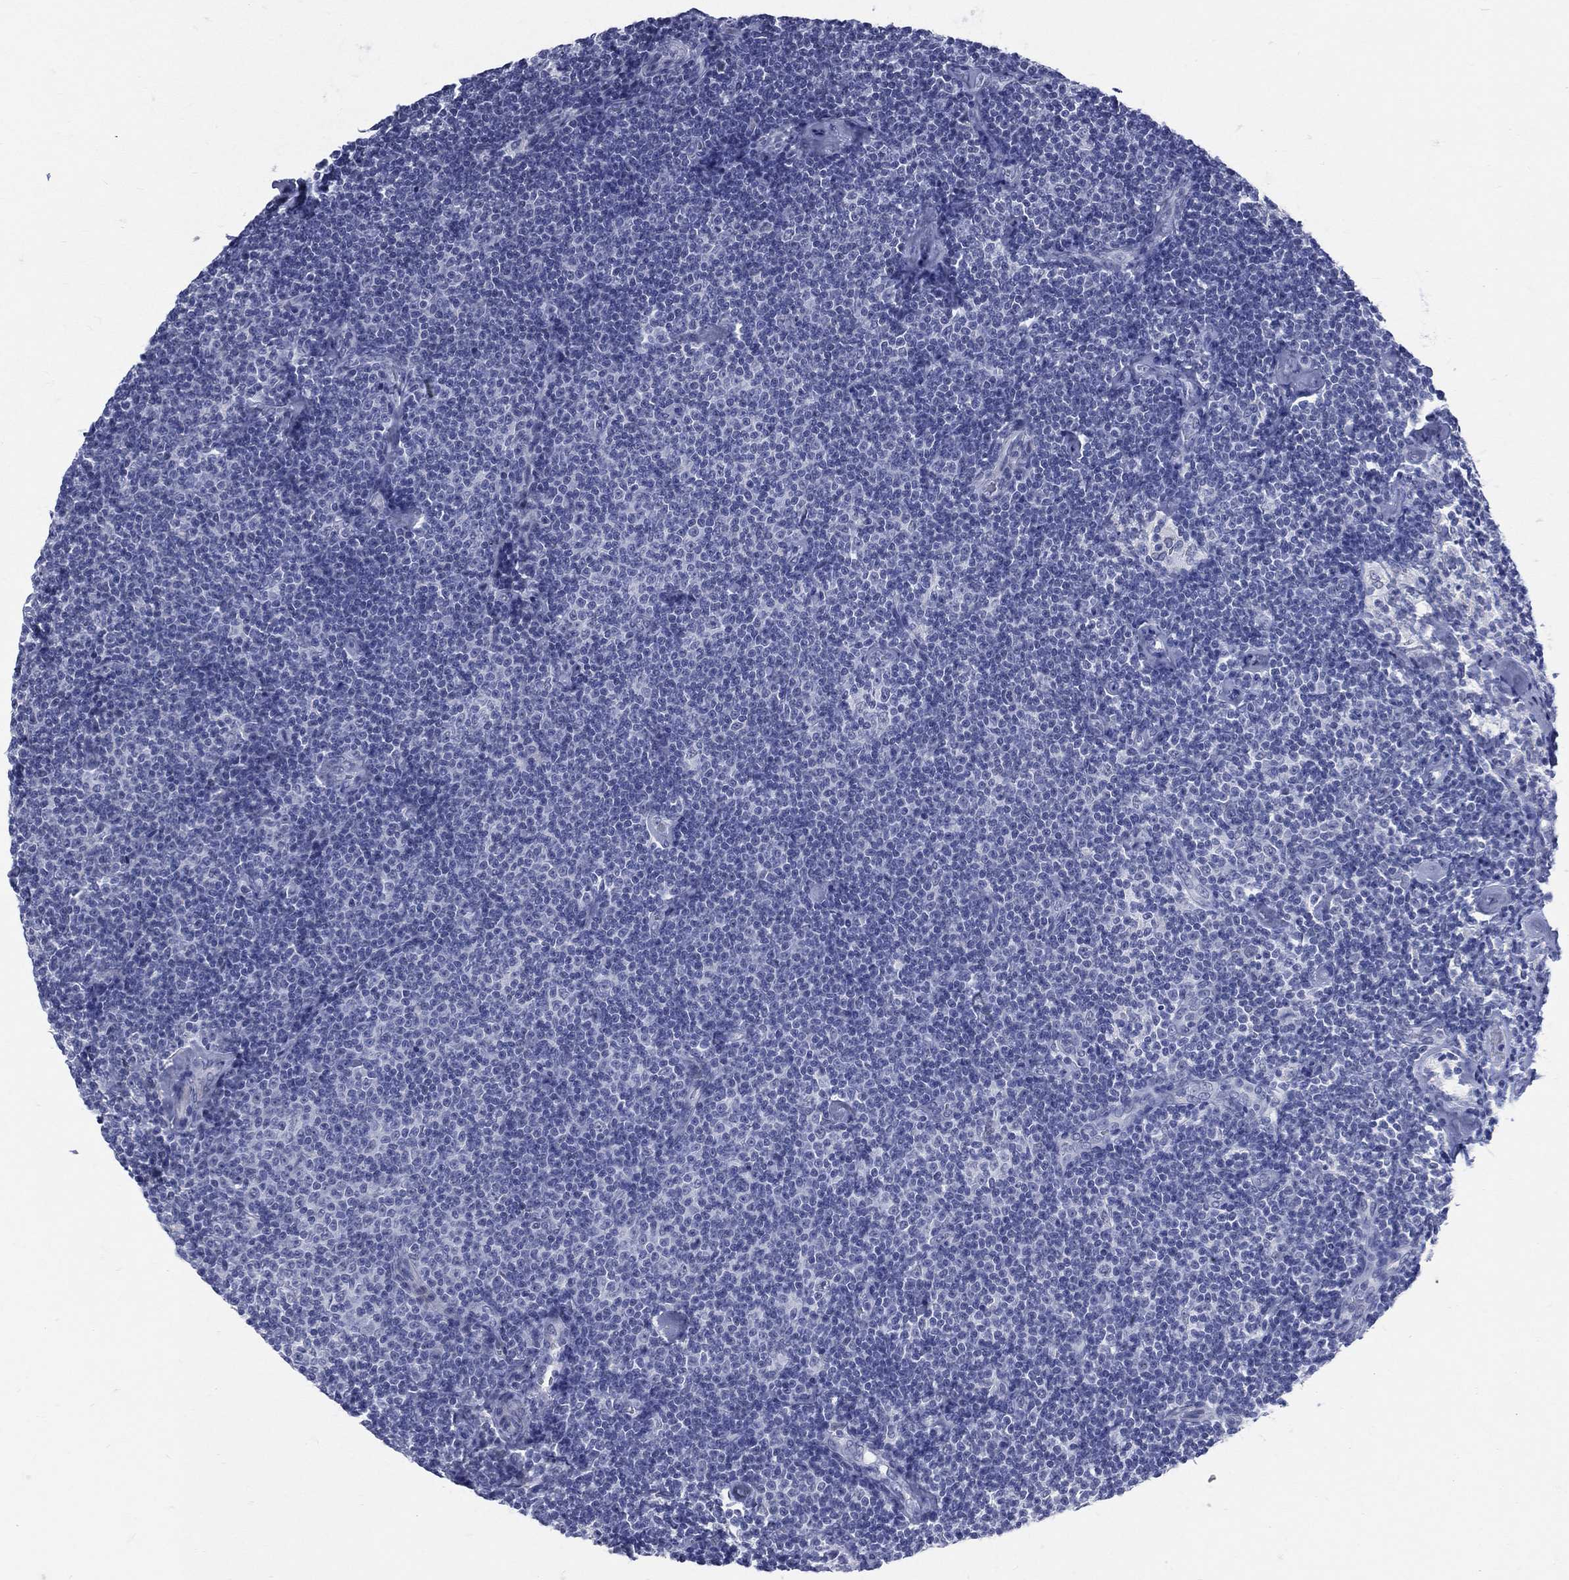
{"staining": {"intensity": "negative", "quantity": "none", "location": "none"}, "tissue": "lymphoma", "cell_type": "Tumor cells", "image_type": "cancer", "snomed": [{"axis": "morphology", "description": "Malignant lymphoma, non-Hodgkin's type, Low grade"}, {"axis": "topography", "description": "Lymph node"}], "caption": "This is an IHC image of lymphoma. There is no positivity in tumor cells.", "gene": "MLLT10", "patient": {"sex": "male", "age": 81}}